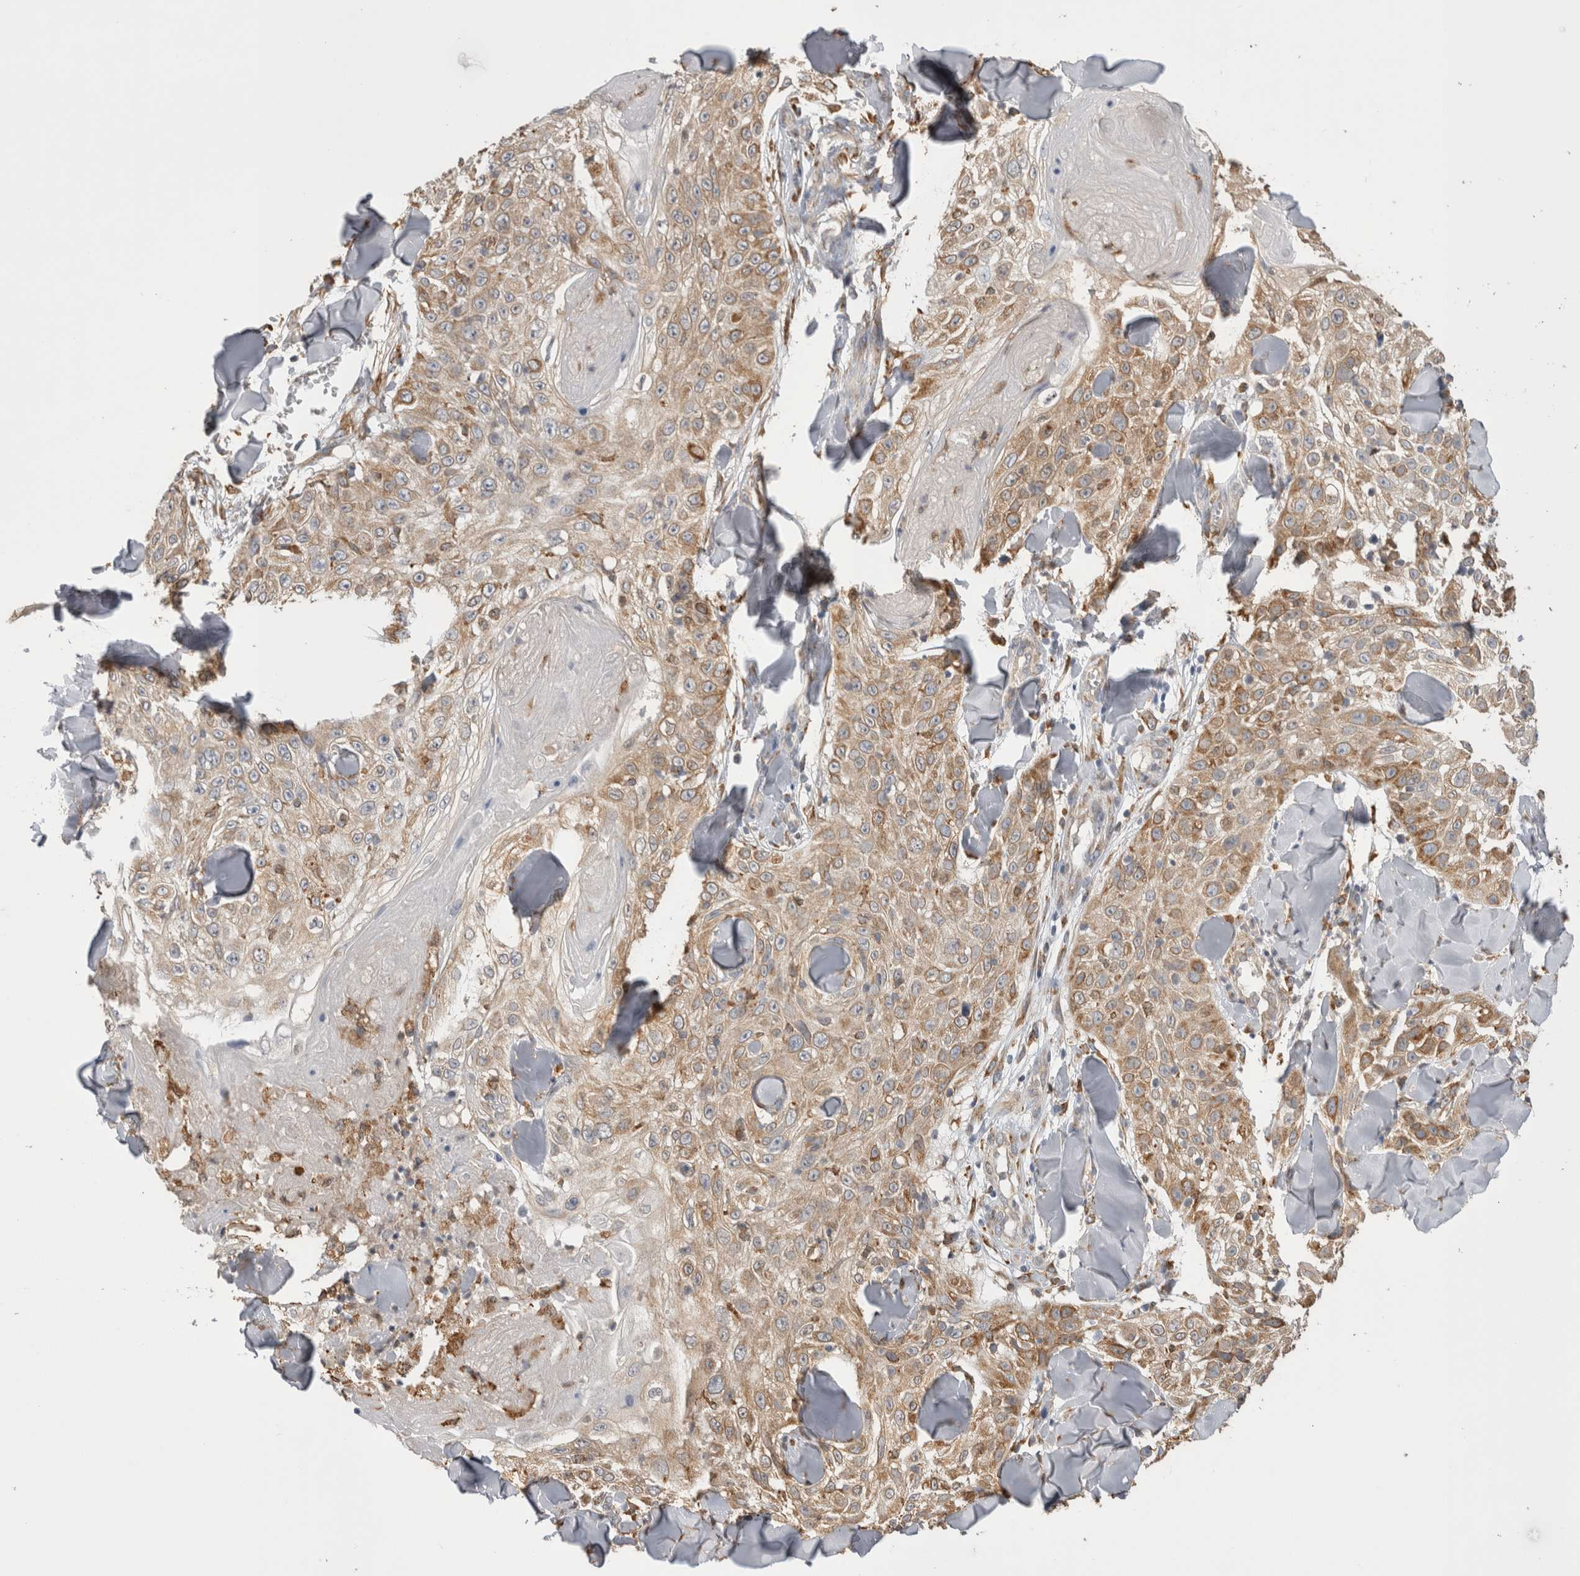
{"staining": {"intensity": "moderate", "quantity": ">75%", "location": "cytoplasmic/membranous"}, "tissue": "skin cancer", "cell_type": "Tumor cells", "image_type": "cancer", "snomed": [{"axis": "morphology", "description": "Squamous cell carcinoma, NOS"}, {"axis": "topography", "description": "Skin"}], "caption": "Tumor cells exhibit medium levels of moderate cytoplasmic/membranous staining in about >75% of cells in skin cancer (squamous cell carcinoma).", "gene": "LRPAP1", "patient": {"sex": "male", "age": 86}}